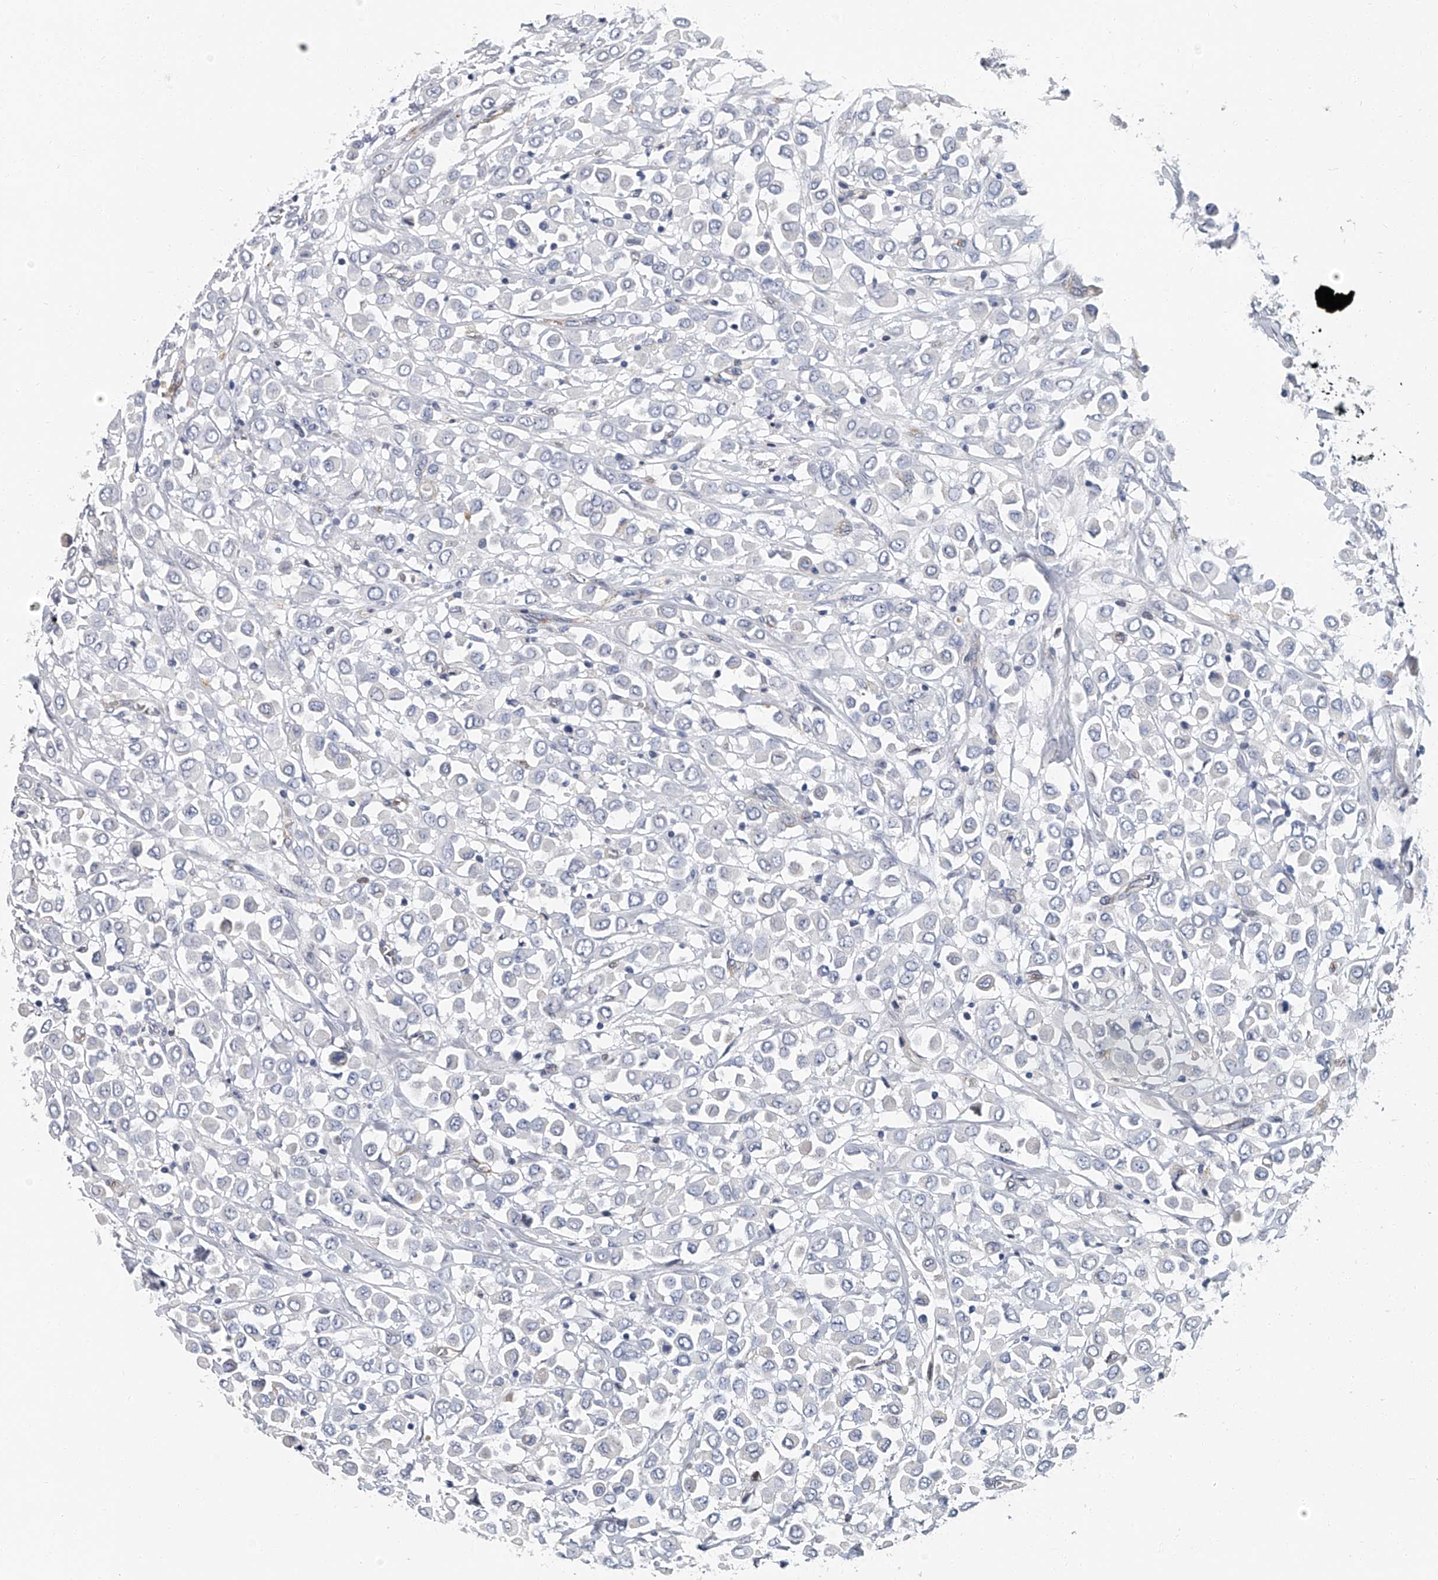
{"staining": {"intensity": "negative", "quantity": "none", "location": "none"}, "tissue": "breast cancer", "cell_type": "Tumor cells", "image_type": "cancer", "snomed": [{"axis": "morphology", "description": "Duct carcinoma"}, {"axis": "topography", "description": "Breast"}], "caption": "The micrograph displays no staining of tumor cells in breast invasive ductal carcinoma. (Stains: DAB (3,3'-diaminobenzidine) immunohistochemistry (IHC) with hematoxylin counter stain, Microscopy: brightfield microscopy at high magnification).", "gene": "KIRREL1", "patient": {"sex": "female", "age": 61}}